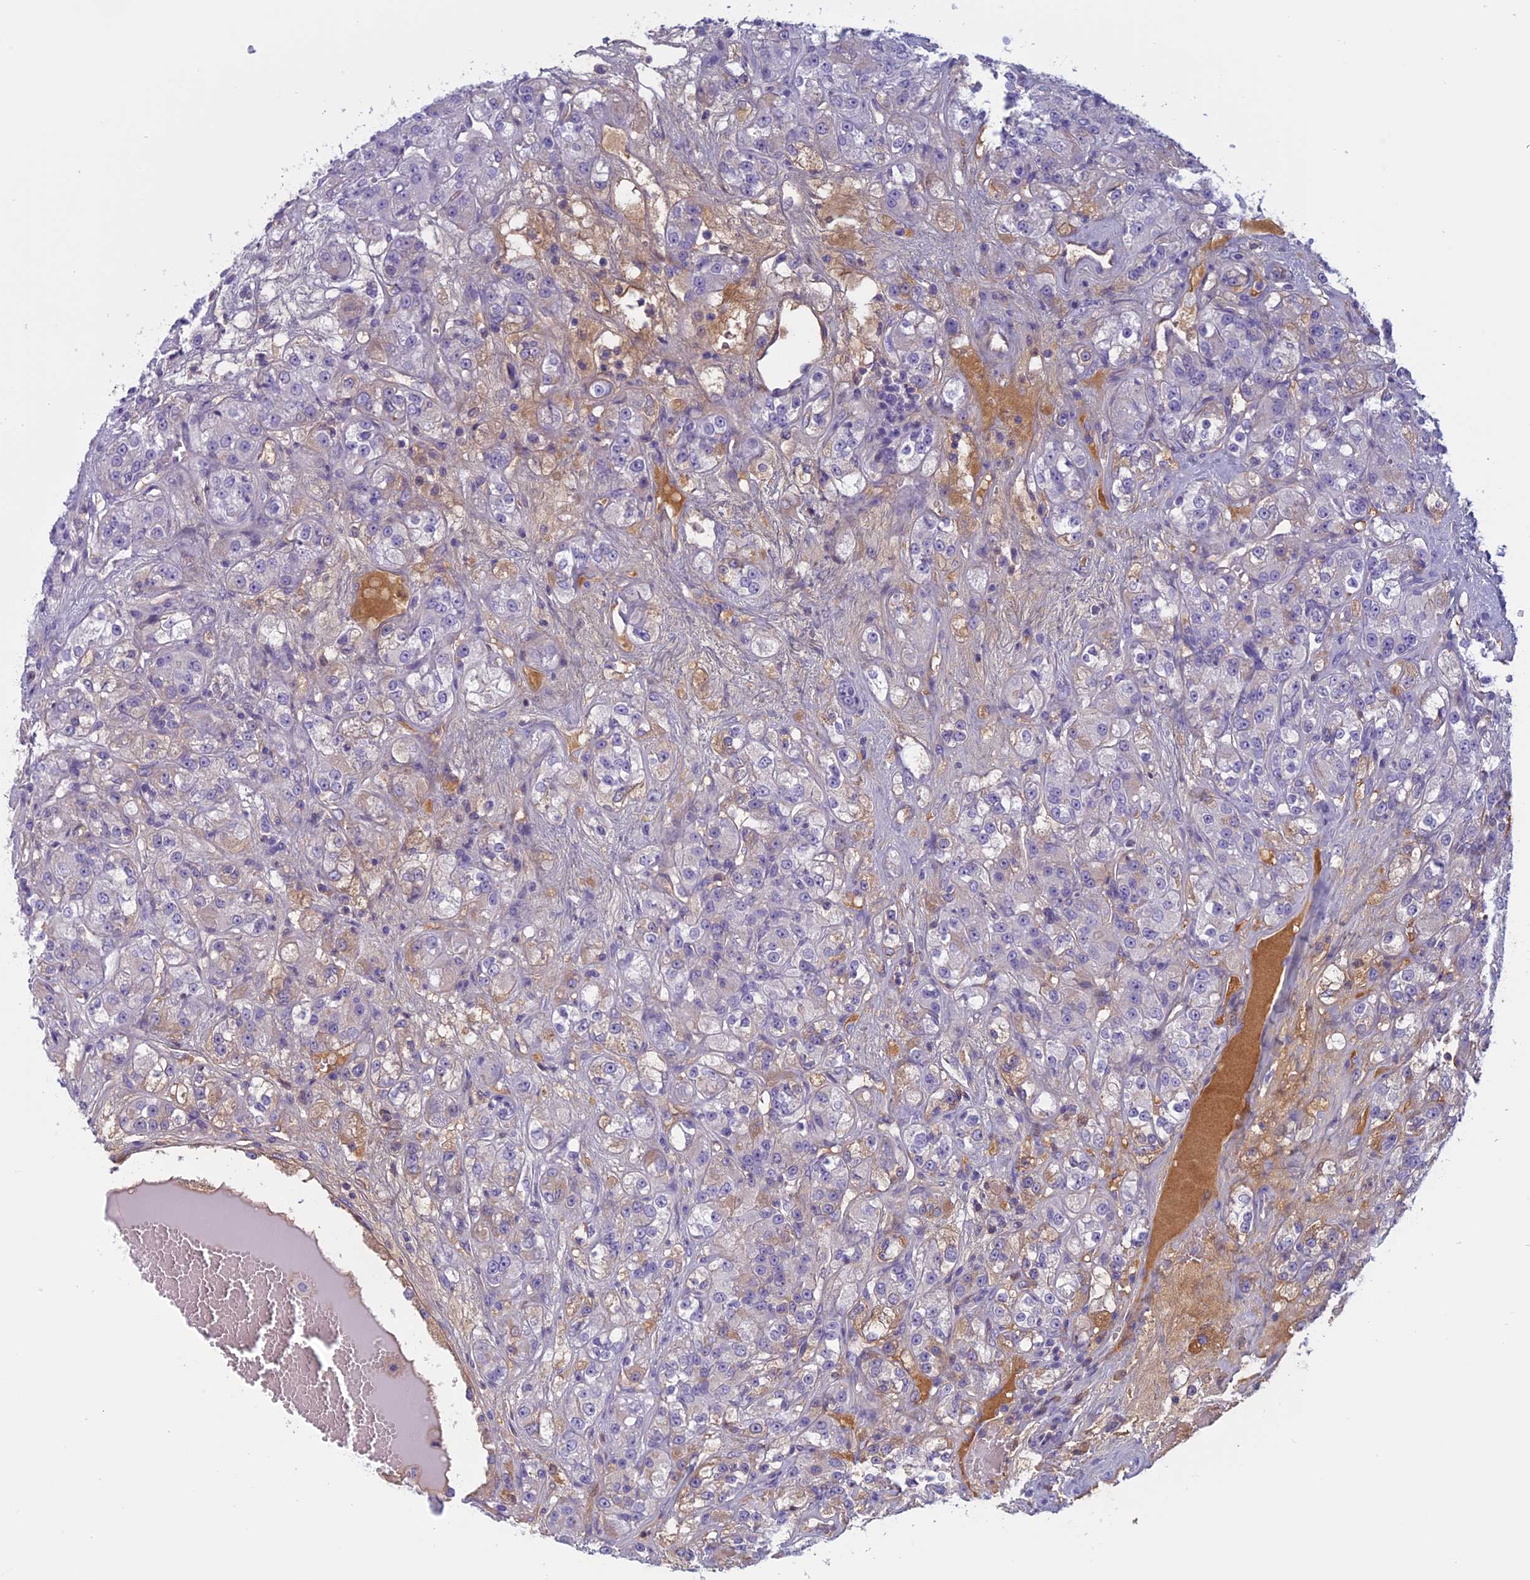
{"staining": {"intensity": "weak", "quantity": "<25%", "location": "cytoplasmic/membranous"}, "tissue": "renal cancer", "cell_type": "Tumor cells", "image_type": "cancer", "snomed": [{"axis": "morphology", "description": "Normal tissue, NOS"}, {"axis": "morphology", "description": "Adenocarcinoma, NOS"}, {"axis": "topography", "description": "Kidney"}], "caption": "Tumor cells are negative for protein expression in human renal adenocarcinoma. The staining was performed using DAB to visualize the protein expression in brown, while the nuclei were stained in blue with hematoxylin (Magnification: 20x).", "gene": "ANGPTL2", "patient": {"sex": "male", "age": 61}}